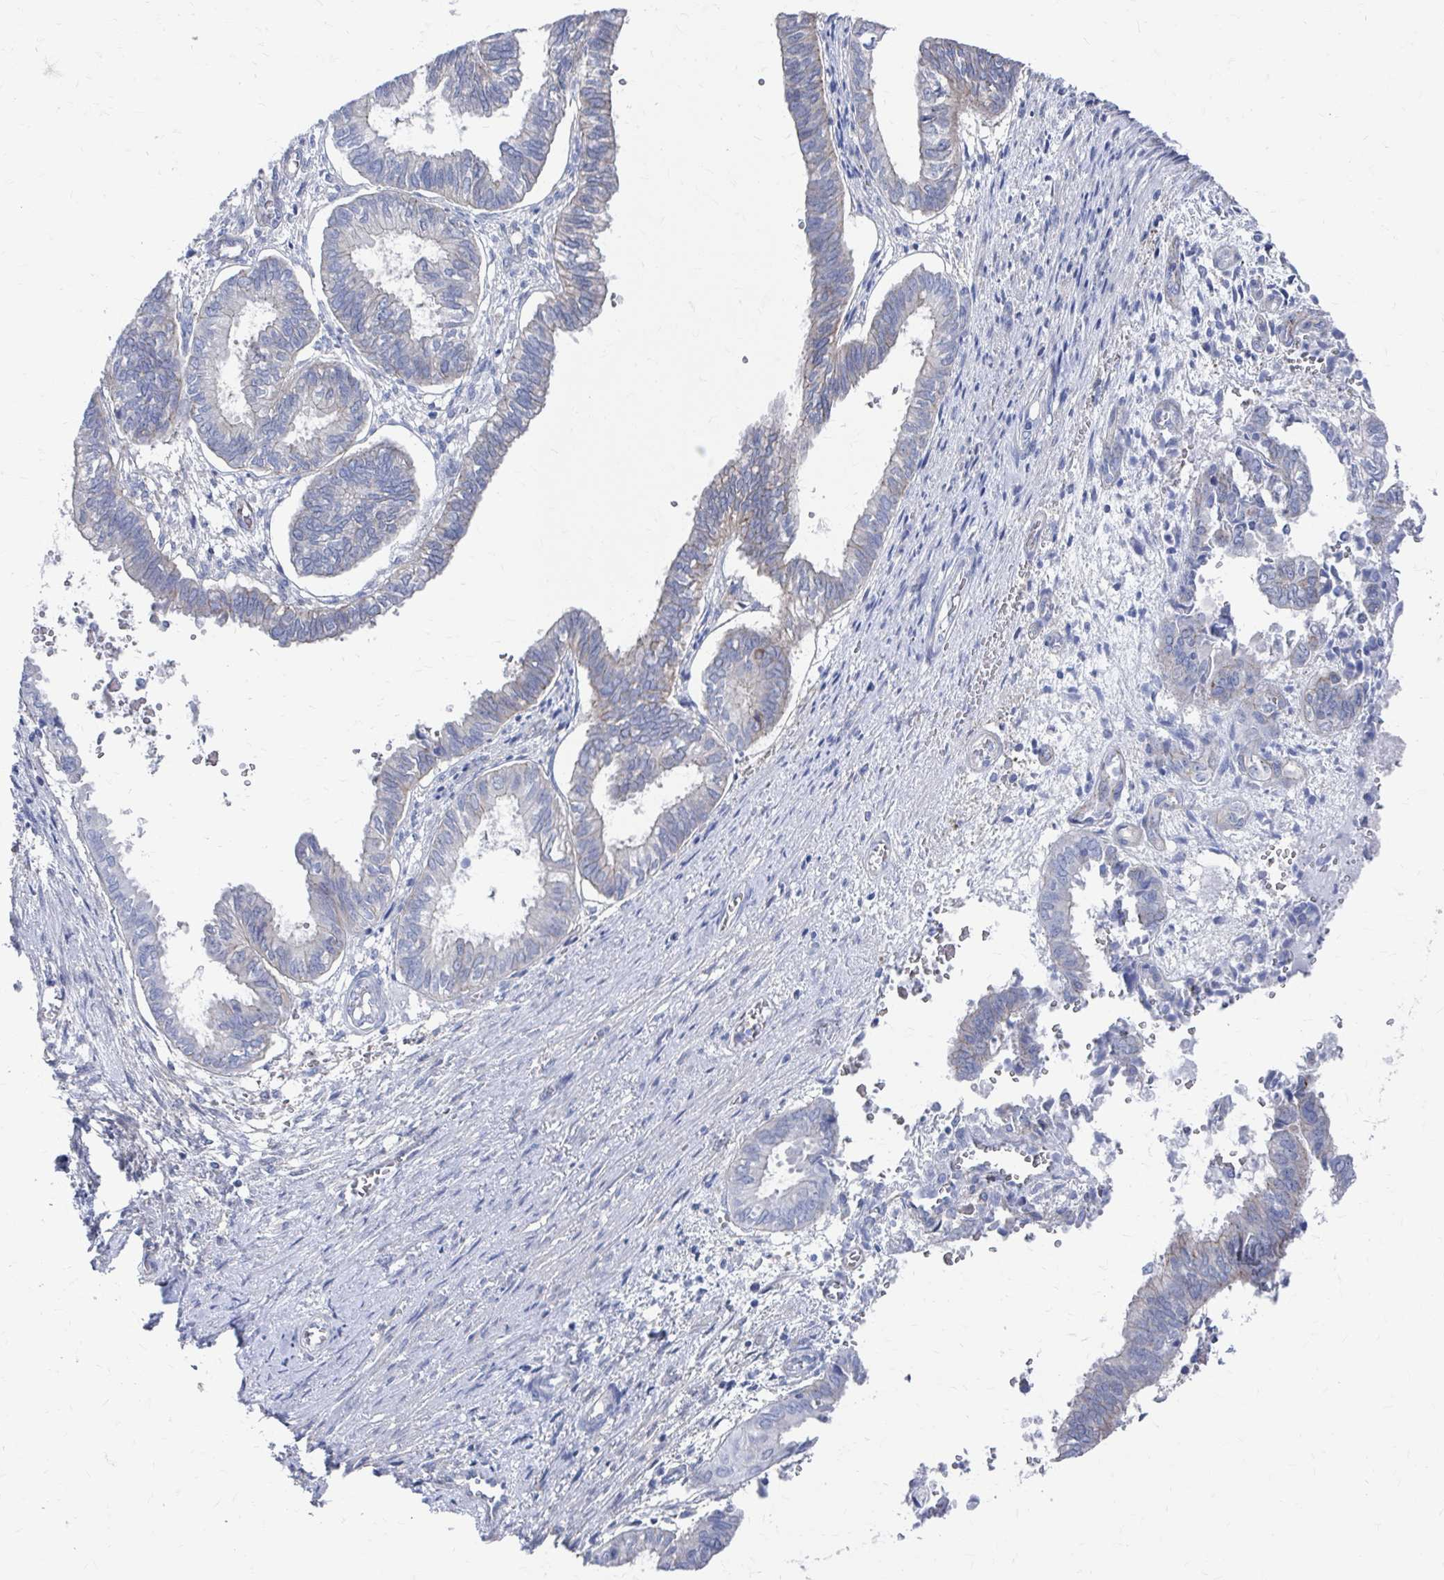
{"staining": {"intensity": "negative", "quantity": "none", "location": "none"}, "tissue": "ovarian cancer", "cell_type": "Tumor cells", "image_type": "cancer", "snomed": [{"axis": "morphology", "description": "Carcinoma, endometroid"}, {"axis": "topography", "description": "Ovary"}], "caption": "Immunohistochemistry (IHC) photomicrograph of ovarian cancer (endometroid carcinoma) stained for a protein (brown), which demonstrates no positivity in tumor cells.", "gene": "PLEKHG7", "patient": {"sex": "female", "age": 64}}